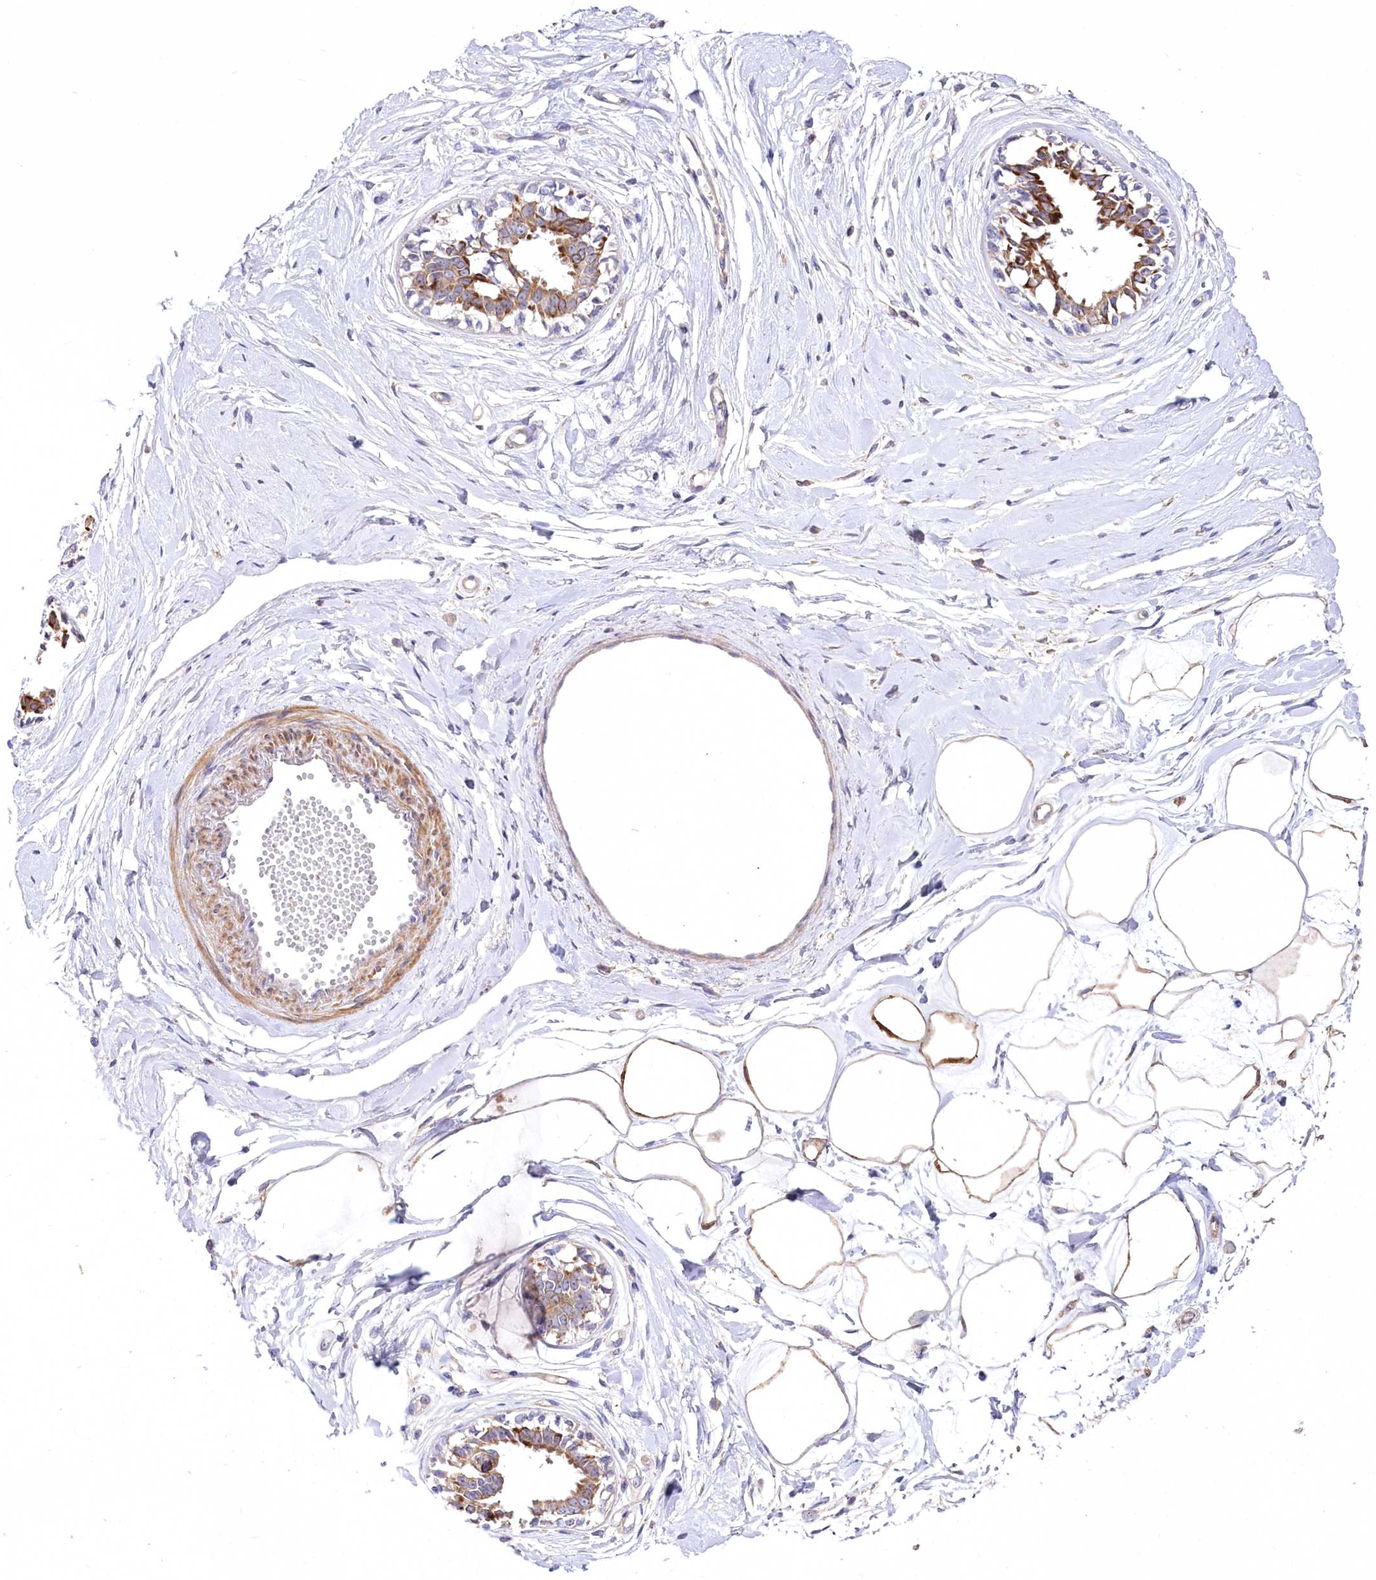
{"staining": {"intensity": "moderate", "quantity": ">75%", "location": "cytoplasmic/membranous,nuclear"}, "tissue": "breast", "cell_type": "Adipocytes", "image_type": "normal", "snomed": [{"axis": "morphology", "description": "Normal tissue, NOS"}, {"axis": "topography", "description": "Breast"}], "caption": "This photomicrograph exhibits benign breast stained with immunohistochemistry (IHC) to label a protein in brown. The cytoplasmic/membranous,nuclear of adipocytes show moderate positivity for the protein. Nuclei are counter-stained blue.", "gene": "PTER", "patient": {"sex": "female", "age": 45}}